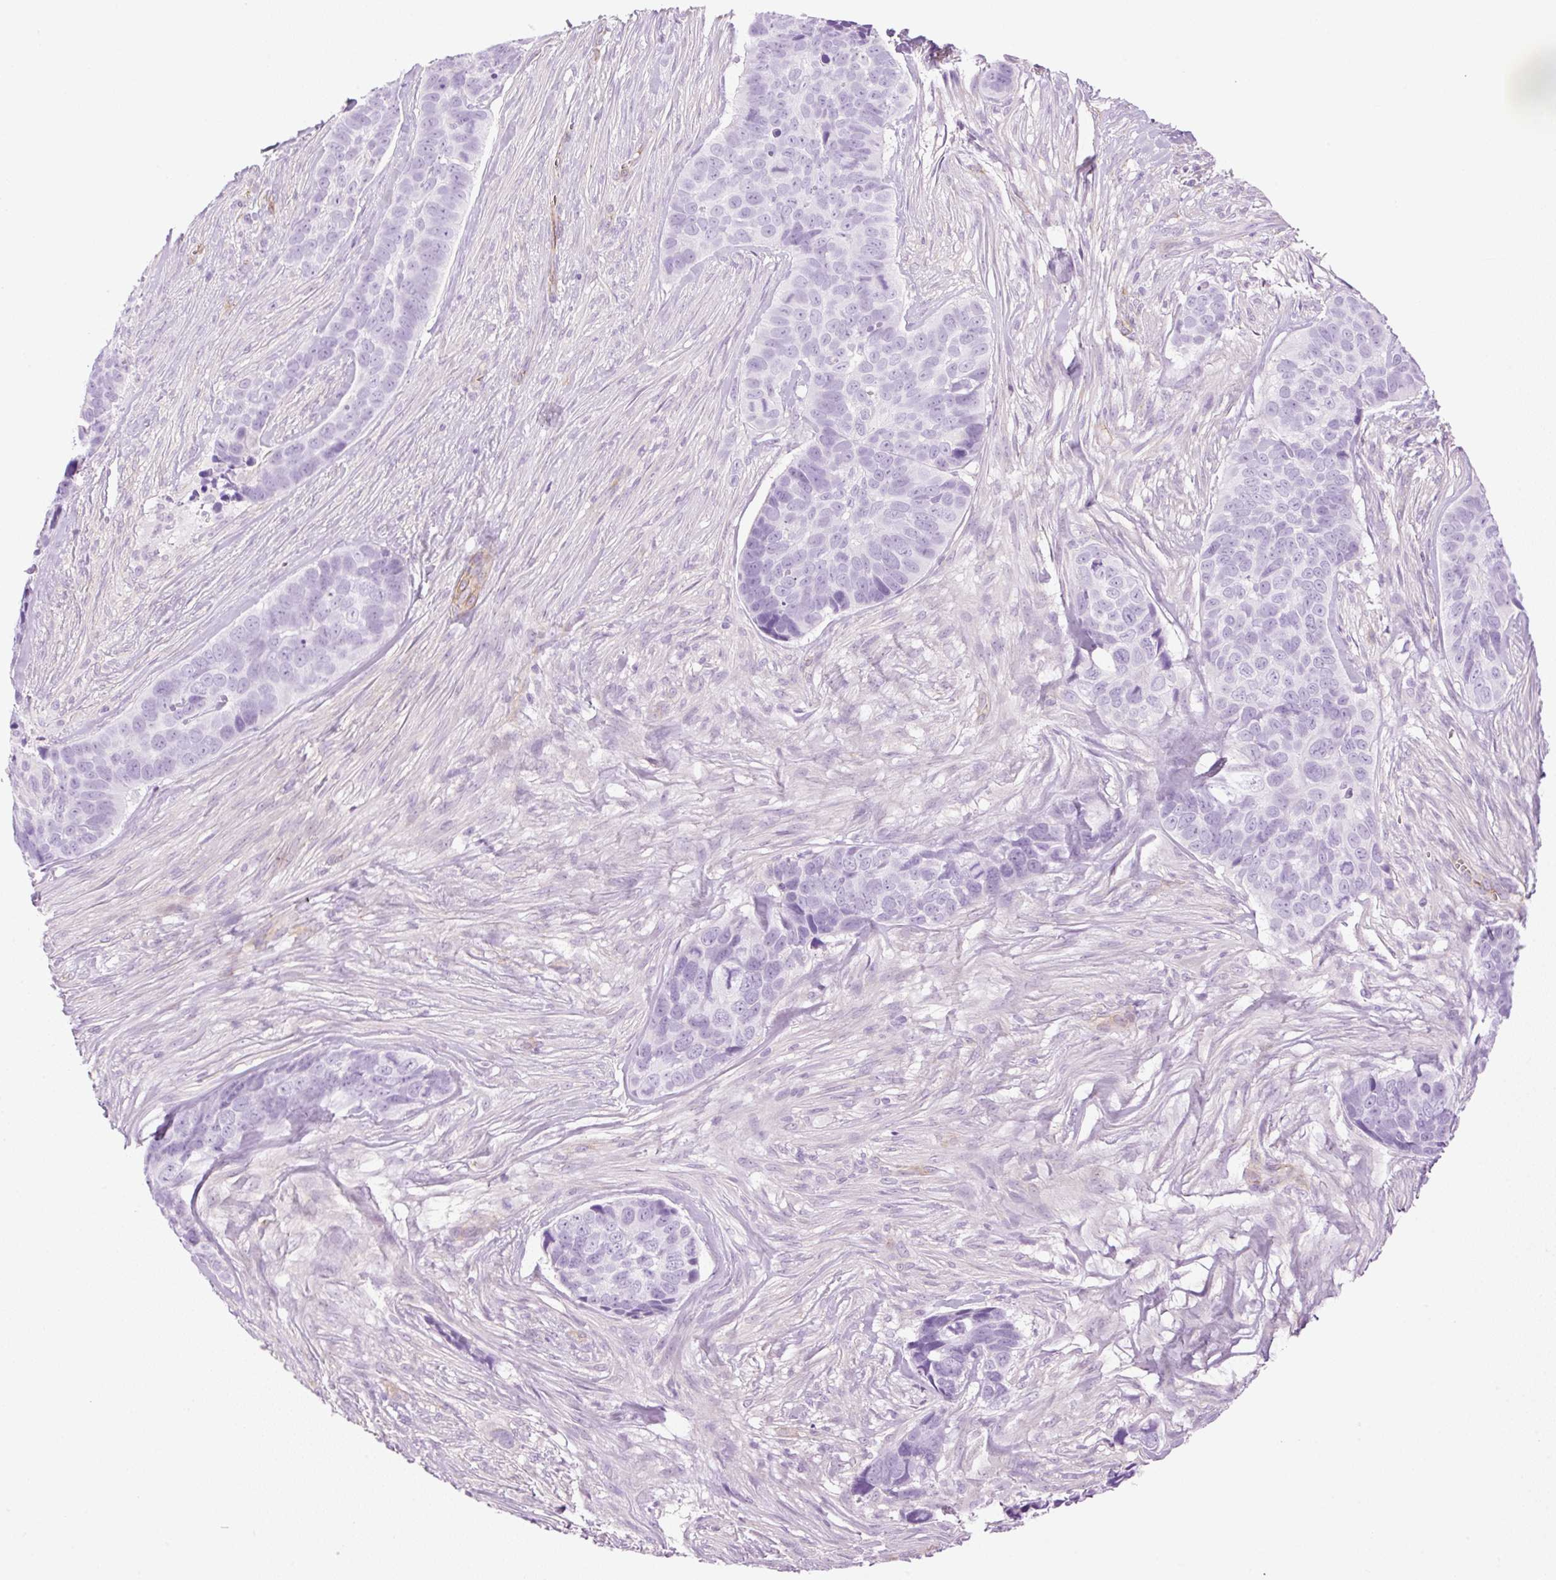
{"staining": {"intensity": "negative", "quantity": "none", "location": "none"}, "tissue": "skin cancer", "cell_type": "Tumor cells", "image_type": "cancer", "snomed": [{"axis": "morphology", "description": "Basal cell carcinoma"}, {"axis": "topography", "description": "Skin"}], "caption": "Tumor cells show no significant protein positivity in basal cell carcinoma (skin). (Brightfield microscopy of DAB (3,3'-diaminobenzidine) IHC at high magnification).", "gene": "EHD3", "patient": {"sex": "female", "age": 82}}